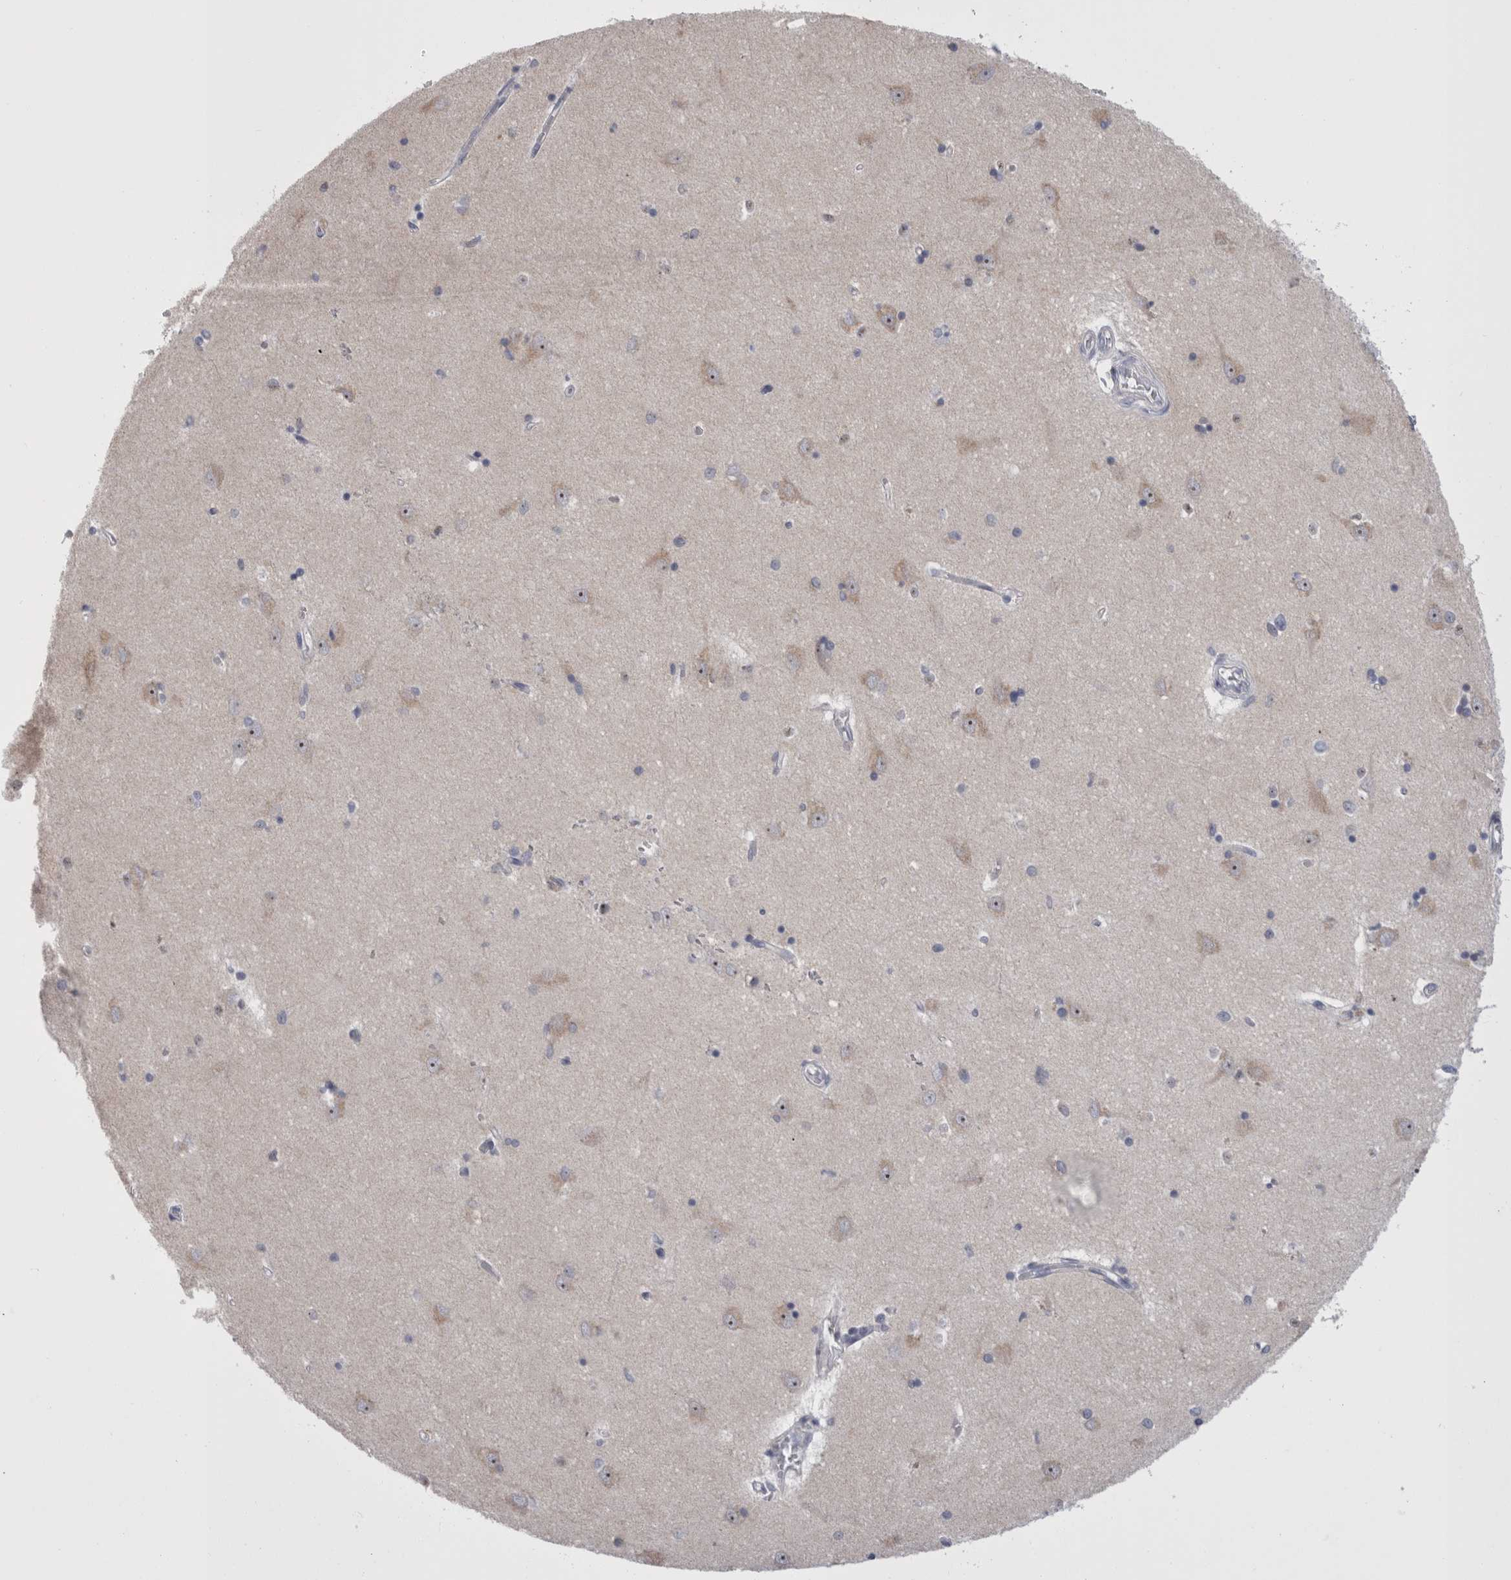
{"staining": {"intensity": "negative", "quantity": "none", "location": "none"}, "tissue": "hippocampus", "cell_type": "Glial cells", "image_type": "normal", "snomed": [{"axis": "morphology", "description": "Normal tissue, NOS"}, {"axis": "topography", "description": "Hippocampus"}], "caption": "This is an IHC image of normal human hippocampus. There is no expression in glial cells.", "gene": "PWP2", "patient": {"sex": "male", "age": 45}}